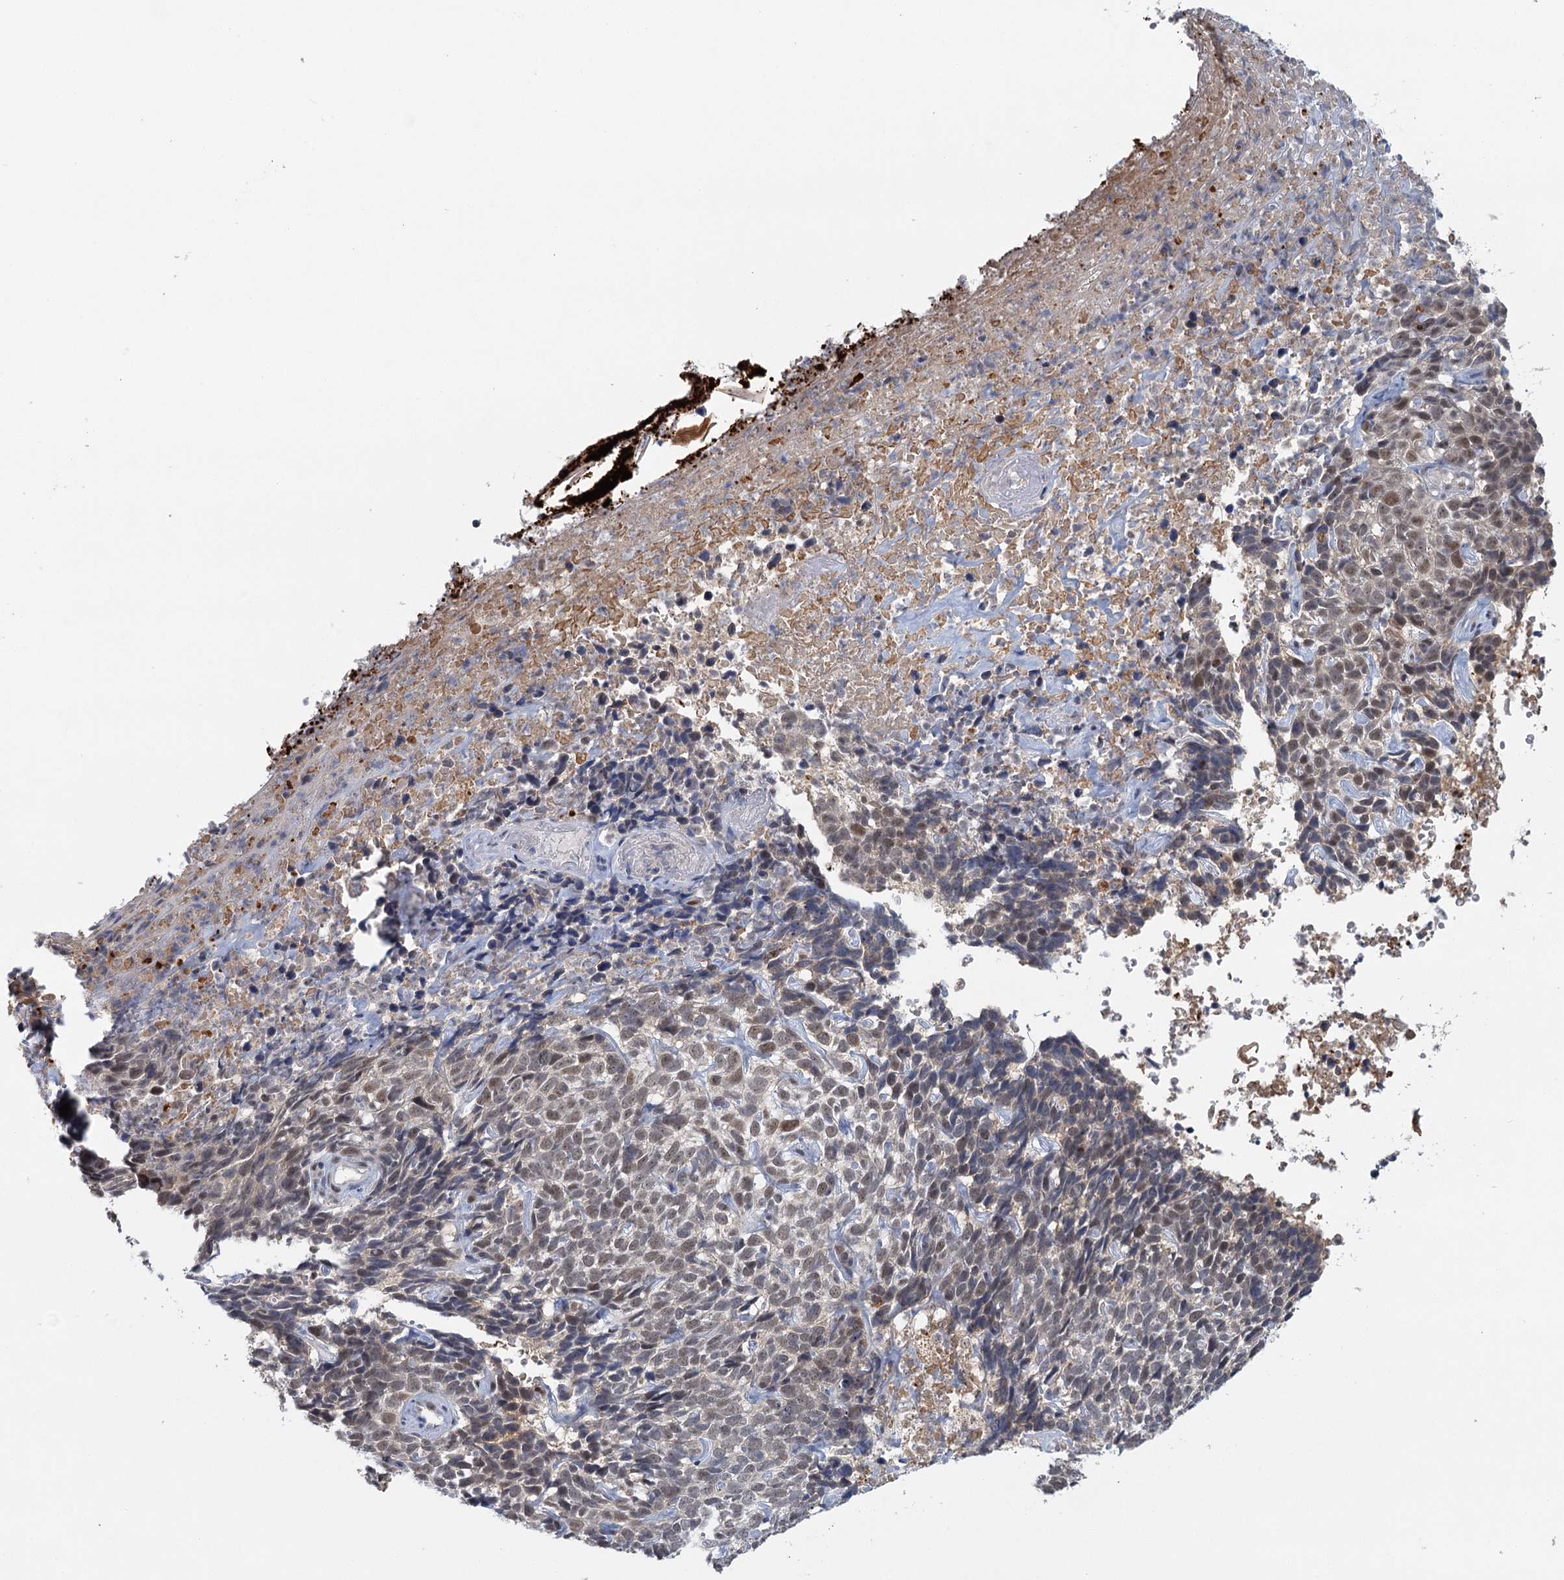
{"staining": {"intensity": "moderate", "quantity": "25%-75%", "location": "nuclear"}, "tissue": "skin cancer", "cell_type": "Tumor cells", "image_type": "cancer", "snomed": [{"axis": "morphology", "description": "Basal cell carcinoma"}, {"axis": "topography", "description": "Skin"}], "caption": "The histopathology image shows staining of skin basal cell carcinoma, revealing moderate nuclear protein staining (brown color) within tumor cells.", "gene": "GPATCH11", "patient": {"sex": "female", "age": 84}}